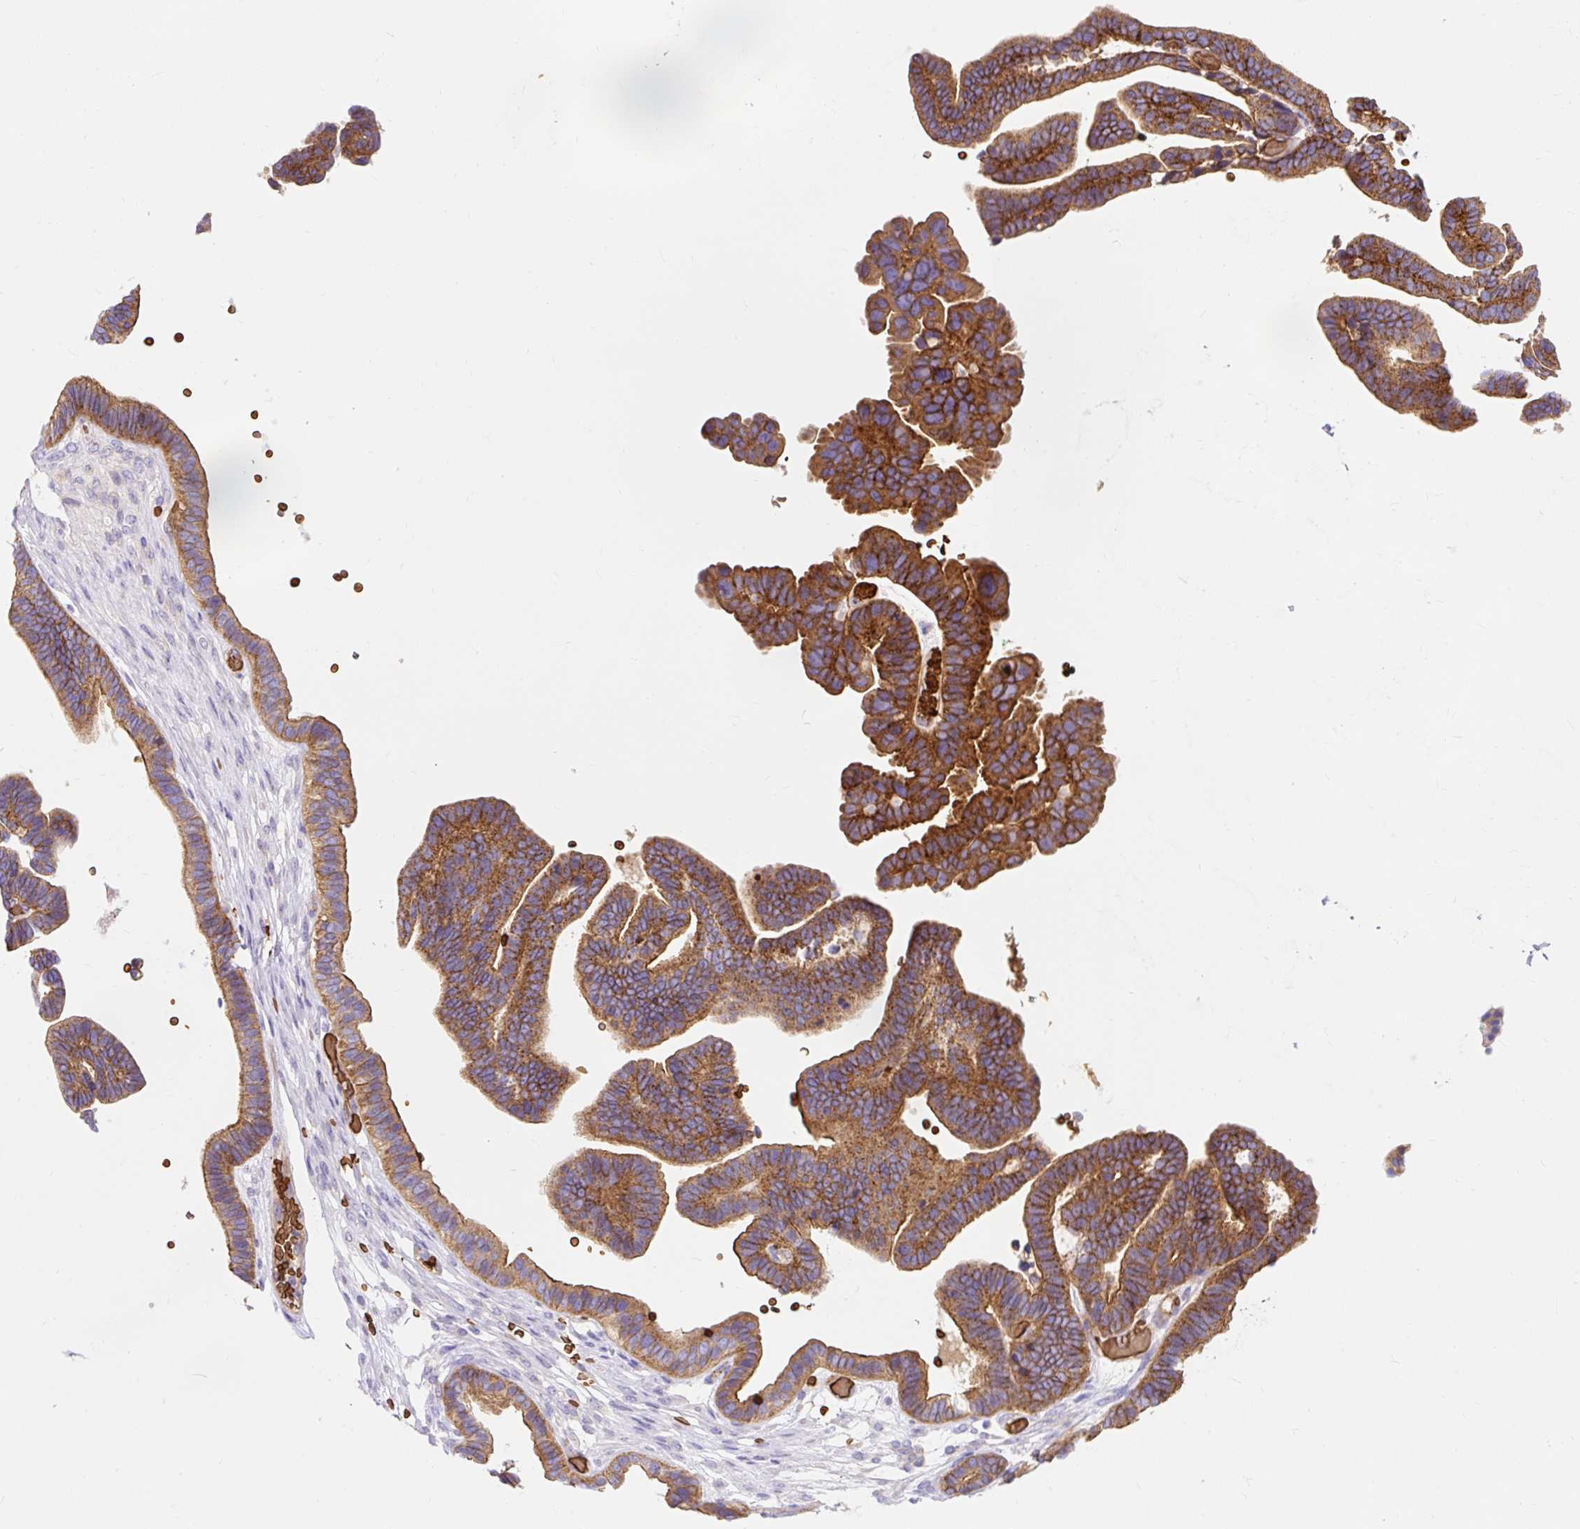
{"staining": {"intensity": "strong", "quantity": "25%-75%", "location": "cytoplasmic/membranous"}, "tissue": "ovarian cancer", "cell_type": "Tumor cells", "image_type": "cancer", "snomed": [{"axis": "morphology", "description": "Cystadenocarcinoma, serous, NOS"}, {"axis": "topography", "description": "Ovary"}], "caption": "Immunohistochemical staining of serous cystadenocarcinoma (ovarian) reveals strong cytoplasmic/membranous protein expression in about 25%-75% of tumor cells.", "gene": "HIP1R", "patient": {"sex": "female", "age": 56}}